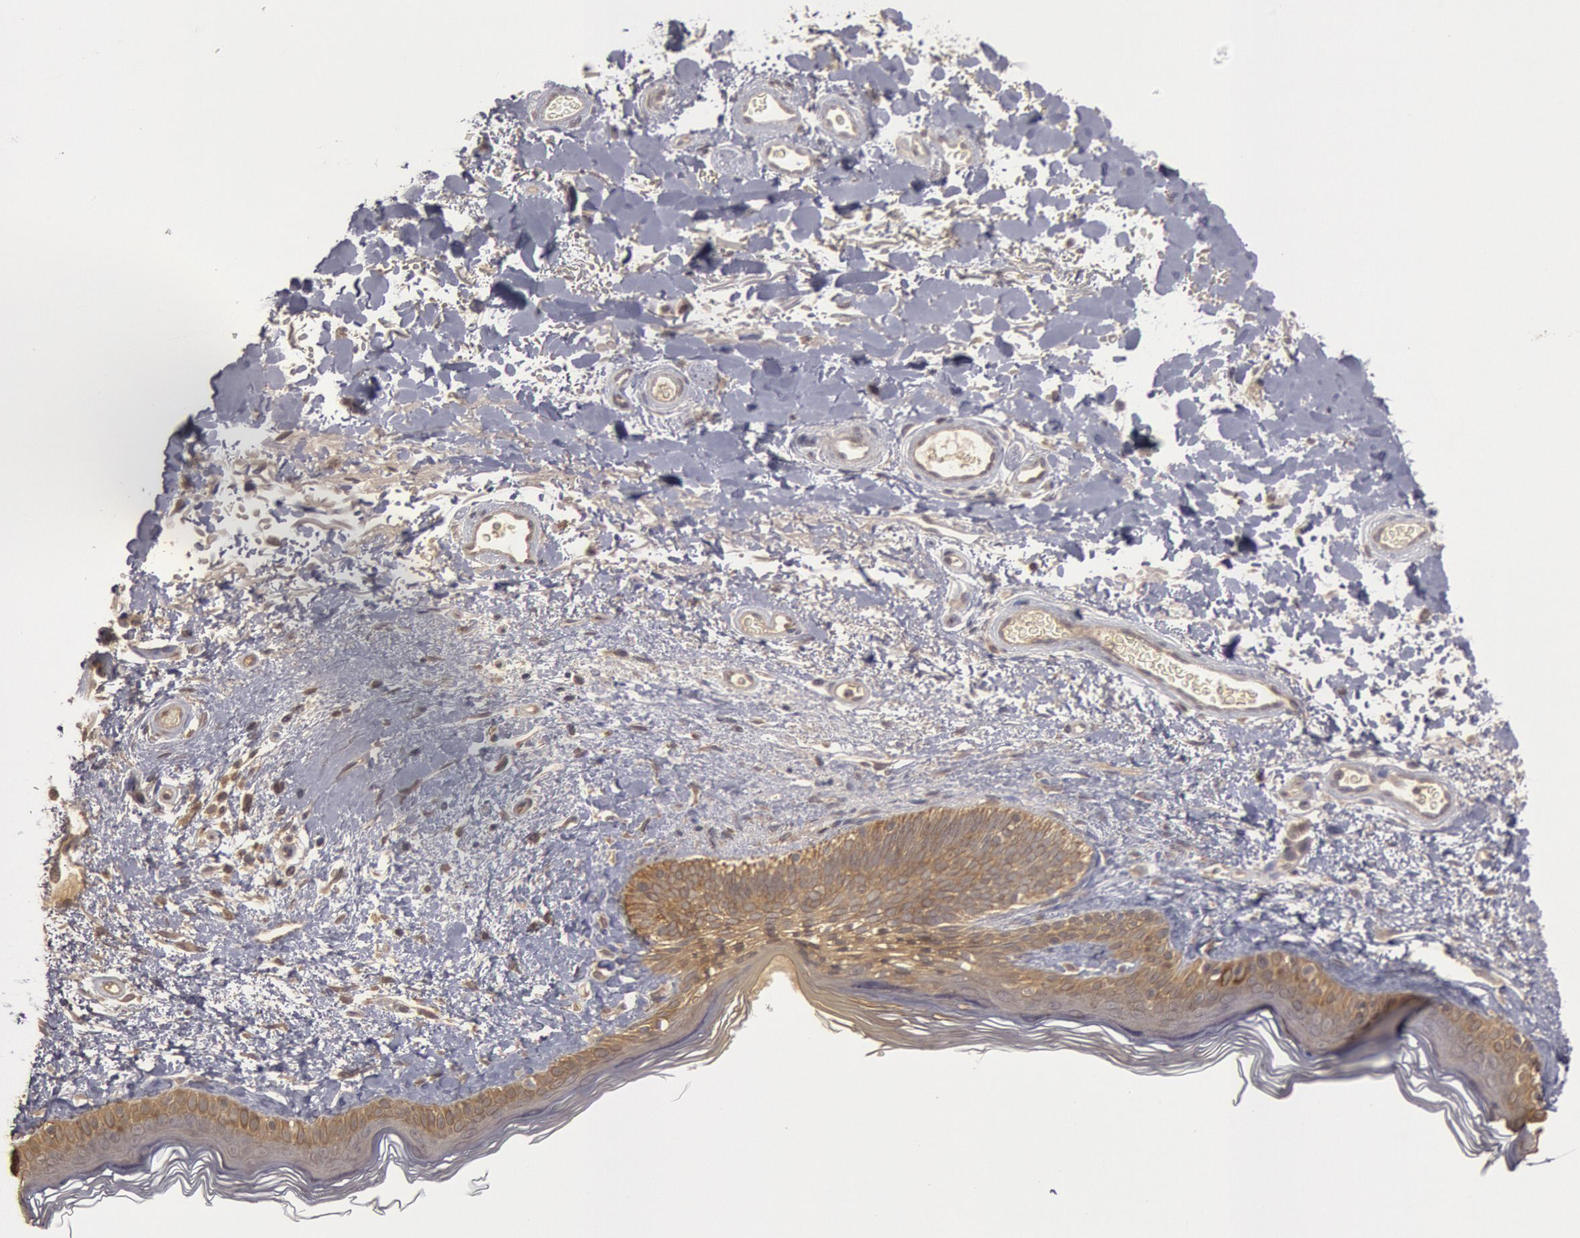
{"staining": {"intensity": "weak", "quantity": "<25%", "location": "cytoplasmic/membranous"}, "tissue": "skin", "cell_type": "Fibroblasts", "image_type": "normal", "snomed": [{"axis": "morphology", "description": "Normal tissue, NOS"}, {"axis": "topography", "description": "Skin"}], "caption": "Immunohistochemical staining of benign skin displays no significant expression in fibroblasts. (DAB immunohistochemistry, high magnification).", "gene": "ZFP36L1", "patient": {"sex": "male", "age": 63}}